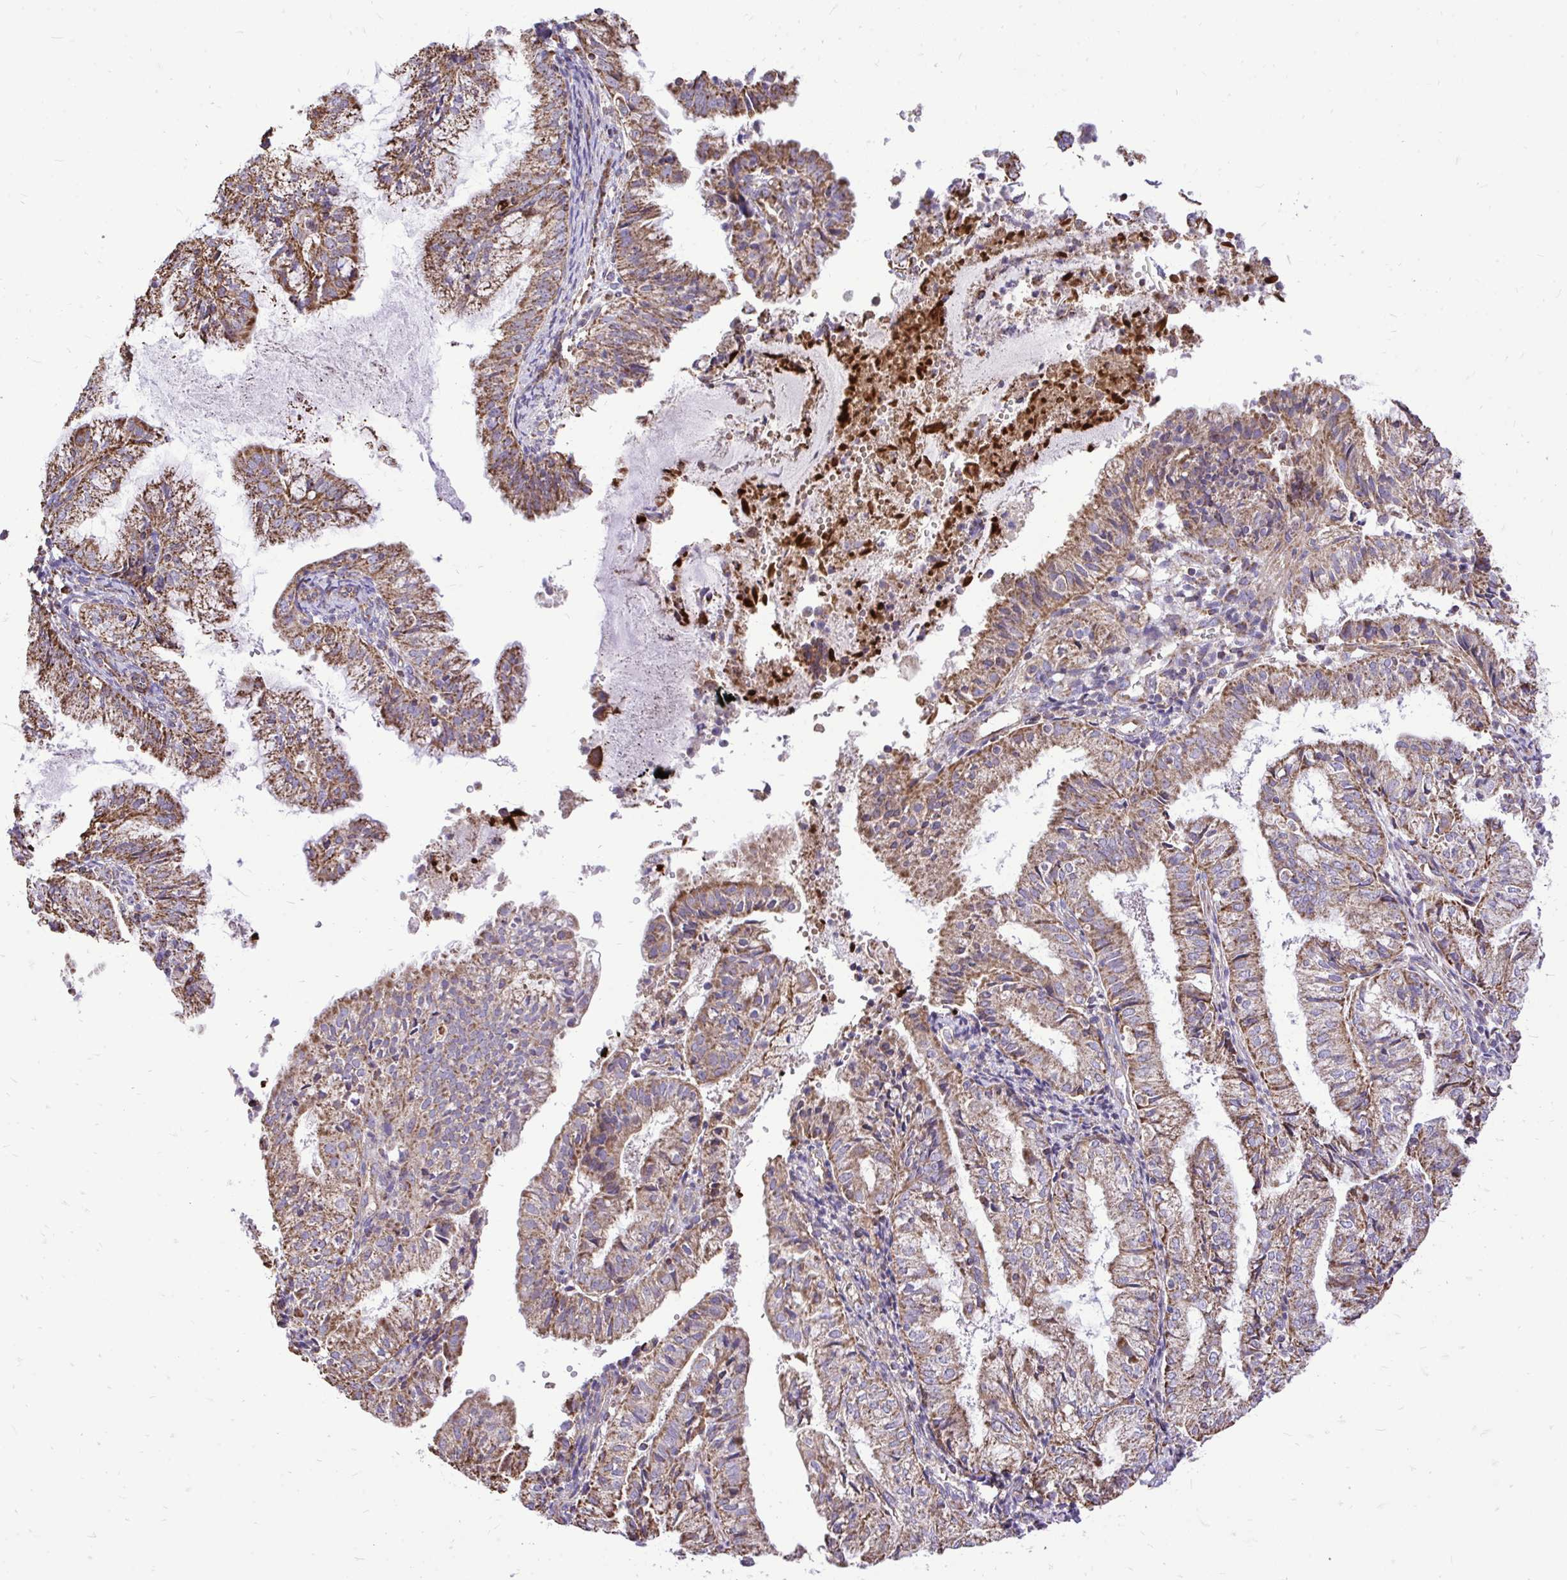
{"staining": {"intensity": "moderate", "quantity": ">75%", "location": "cytoplasmic/membranous"}, "tissue": "endometrial cancer", "cell_type": "Tumor cells", "image_type": "cancer", "snomed": [{"axis": "morphology", "description": "Adenocarcinoma, NOS"}, {"axis": "topography", "description": "Endometrium"}], "caption": "Immunohistochemical staining of endometrial cancer (adenocarcinoma) exhibits moderate cytoplasmic/membranous protein staining in approximately >75% of tumor cells.", "gene": "UBE2C", "patient": {"sex": "female", "age": 55}}